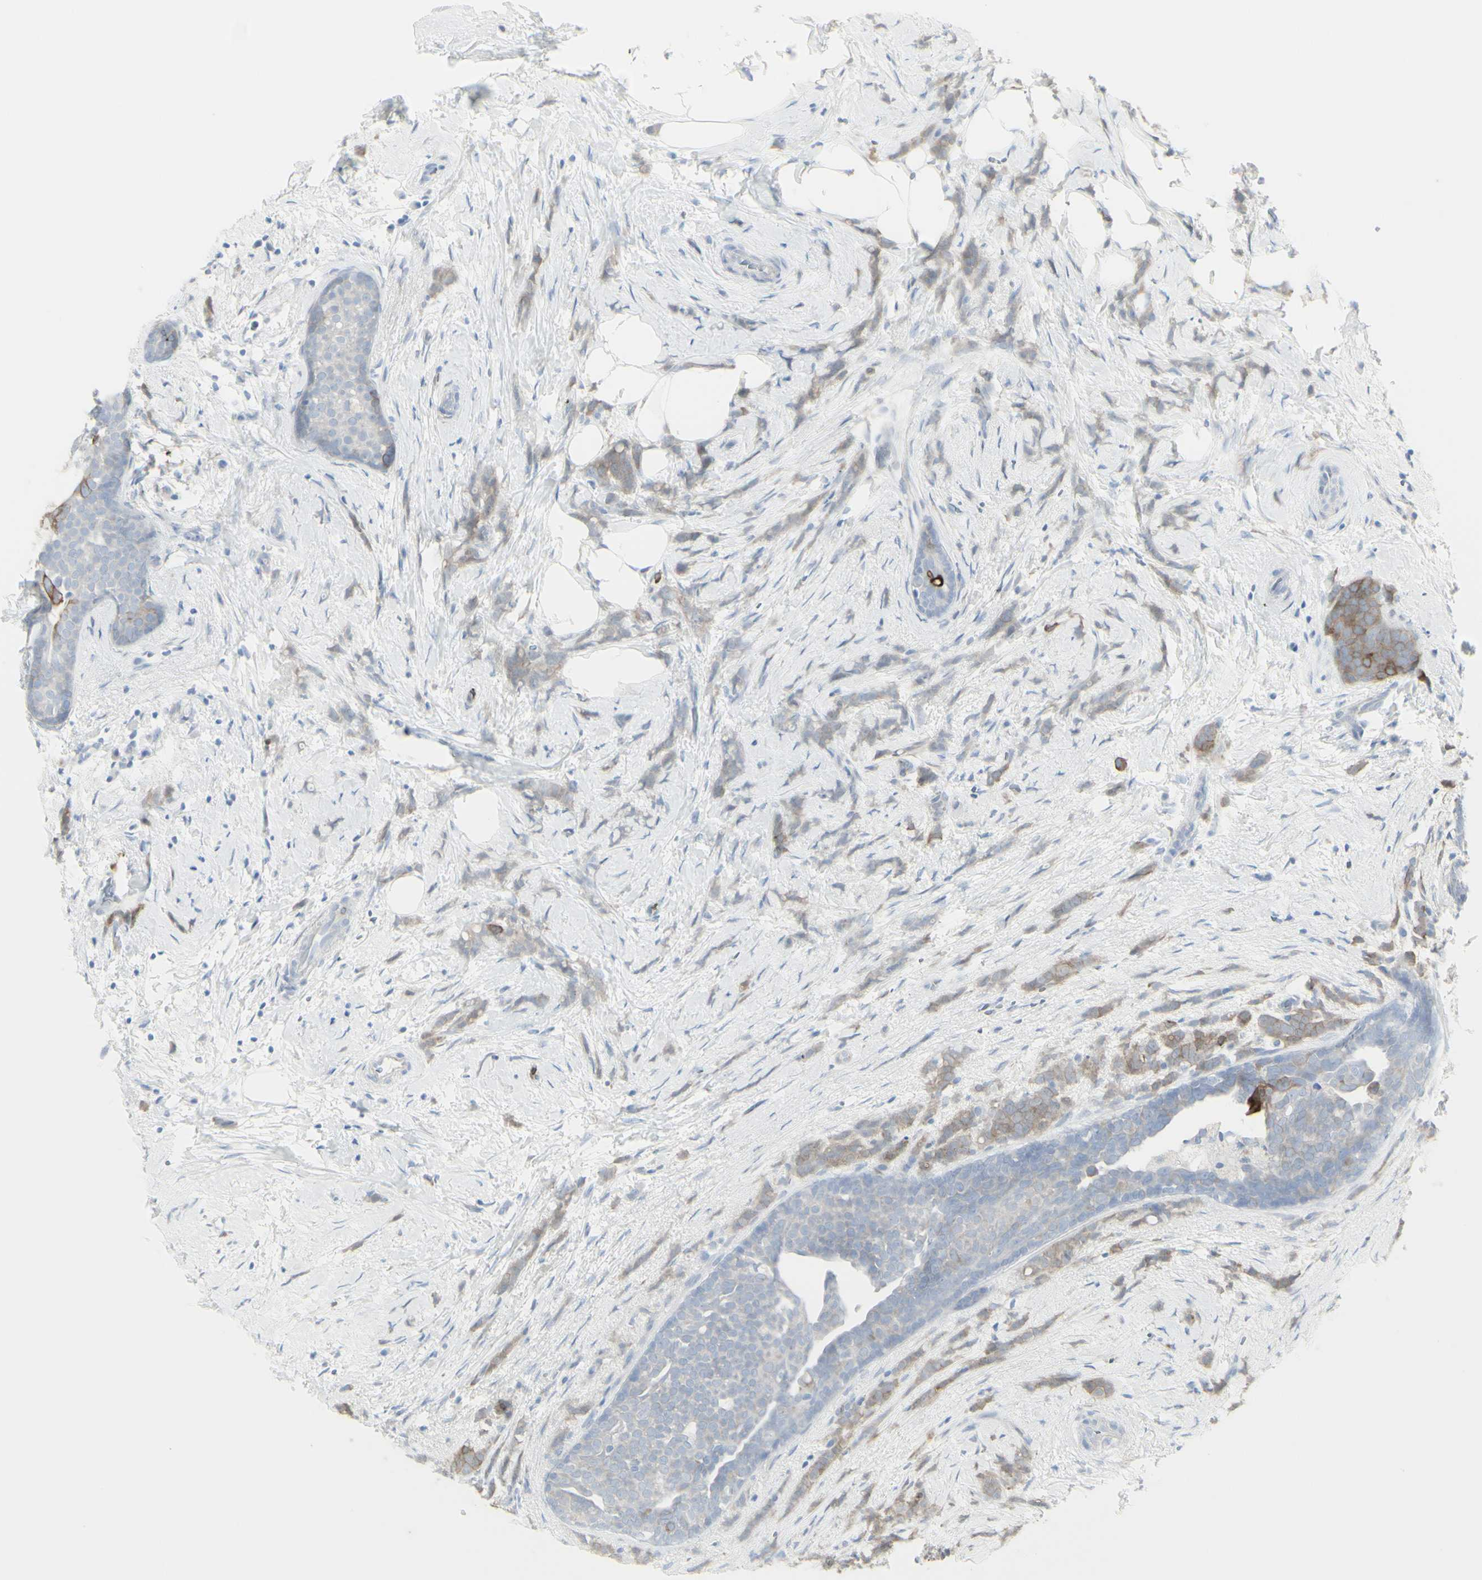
{"staining": {"intensity": "weak", "quantity": ">75%", "location": "cytoplasmic/membranous"}, "tissue": "breast cancer", "cell_type": "Tumor cells", "image_type": "cancer", "snomed": [{"axis": "morphology", "description": "Lobular carcinoma, in situ"}, {"axis": "morphology", "description": "Lobular carcinoma"}, {"axis": "topography", "description": "Breast"}], "caption": "Breast cancer (lobular carcinoma in situ) tissue exhibits weak cytoplasmic/membranous positivity in approximately >75% of tumor cells Nuclei are stained in blue.", "gene": "ENSG00000198211", "patient": {"sex": "female", "age": 41}}